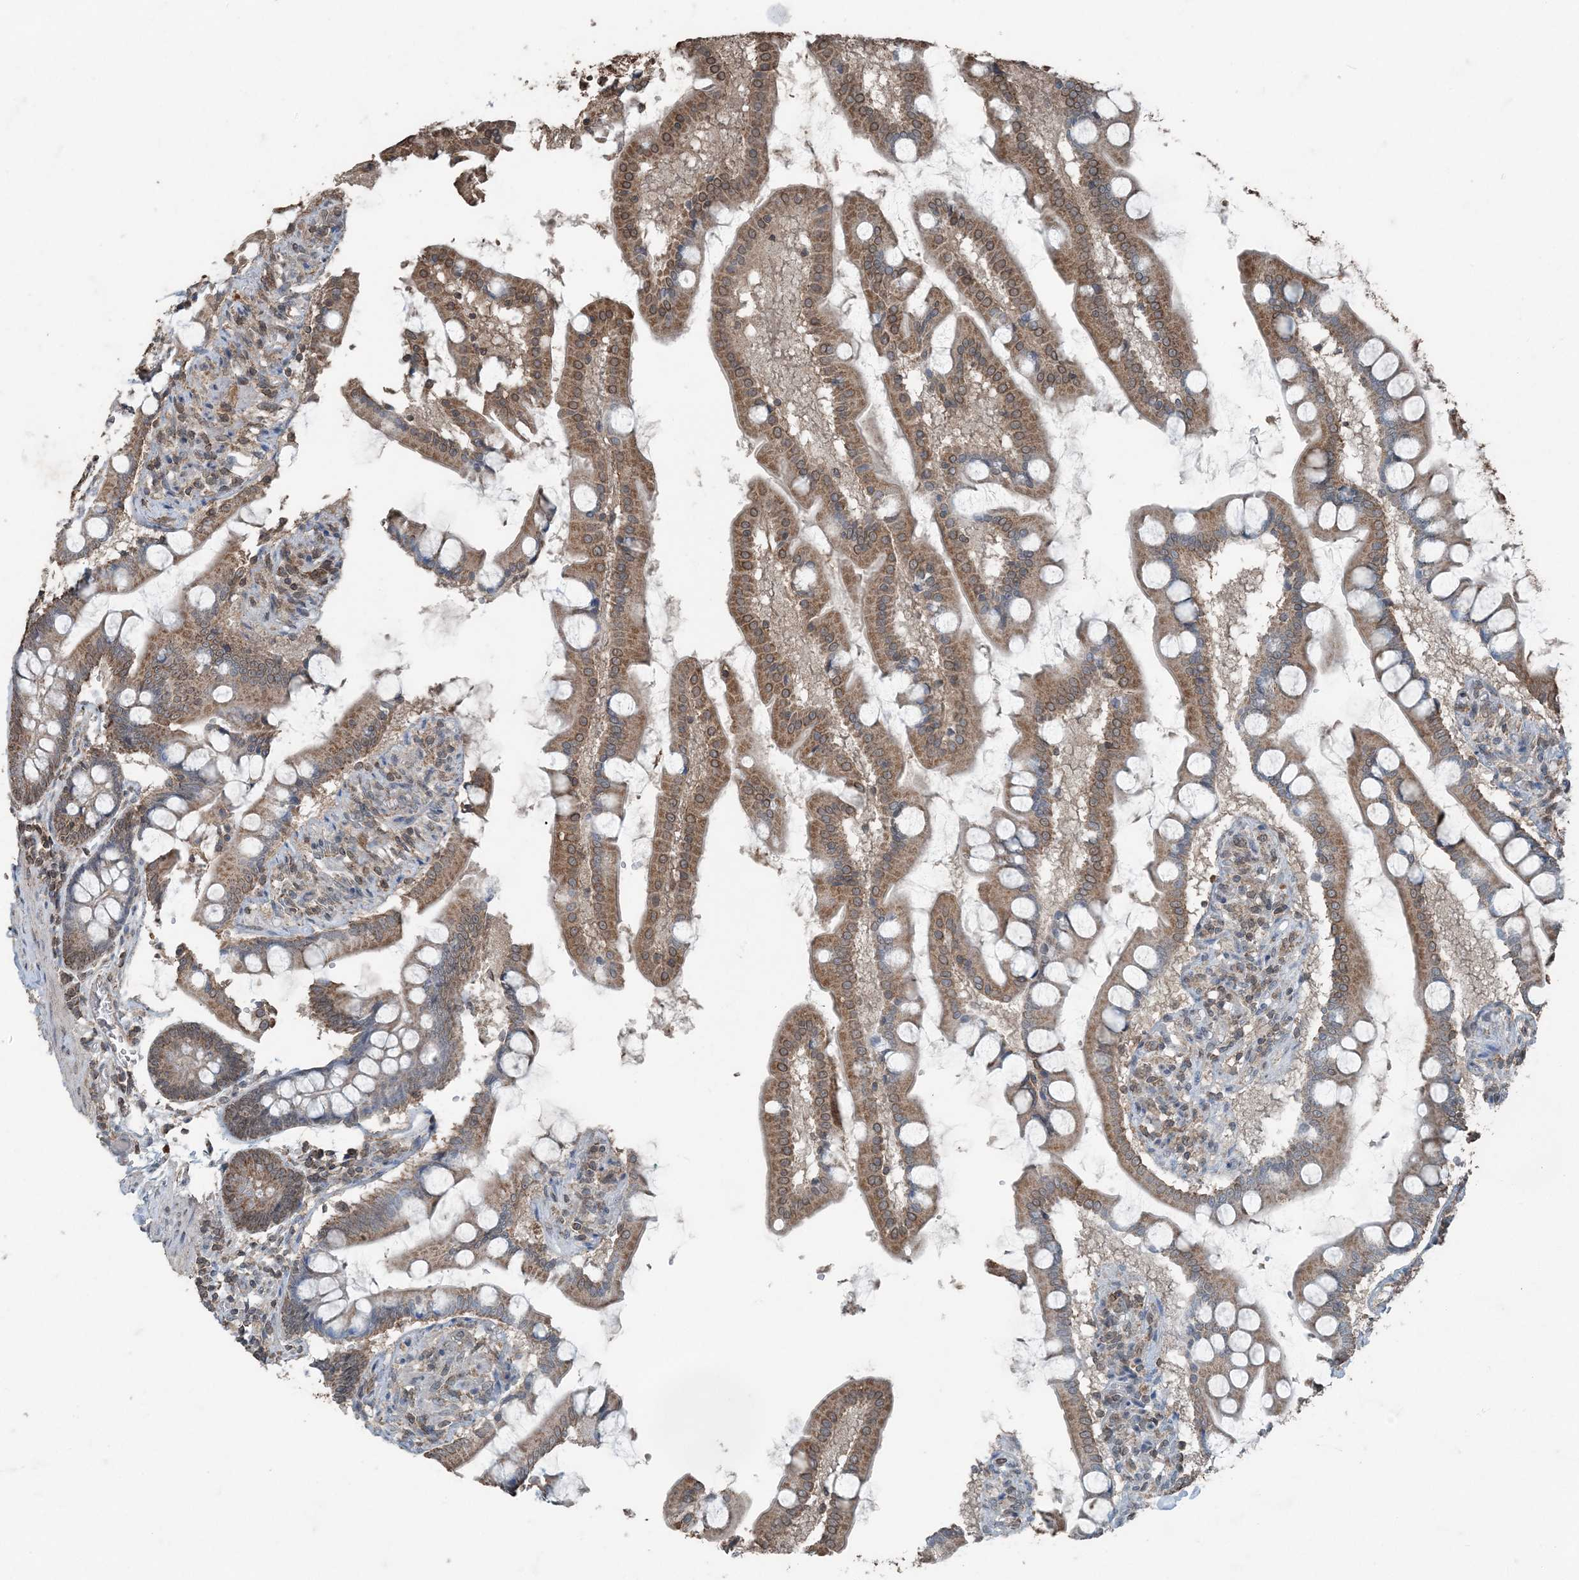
{"staining": {"intensity": "moderate", "quantity": ">75%", "location": "cytoplasmic/membranous"}, "tissue": "small intestine", "cell_type": "Glandular cells", "image_type": "normal", "snomed": [{"axis": "morphology", "description": "Normal tissue, NOS"}, {"axis": "topography", "description": "Small intestine"}], "caption": "Immunohistochemical staining of benign human small intestine exhibits >75% levels of moderate cytoplasmic/membranous protein staining in approximately >75% of glandular cells. (brown staining indicates protein expression, while blue staining denotes nuclei).", "gene": "GNL1", "patient": {"sex": "male", "age": 41}}